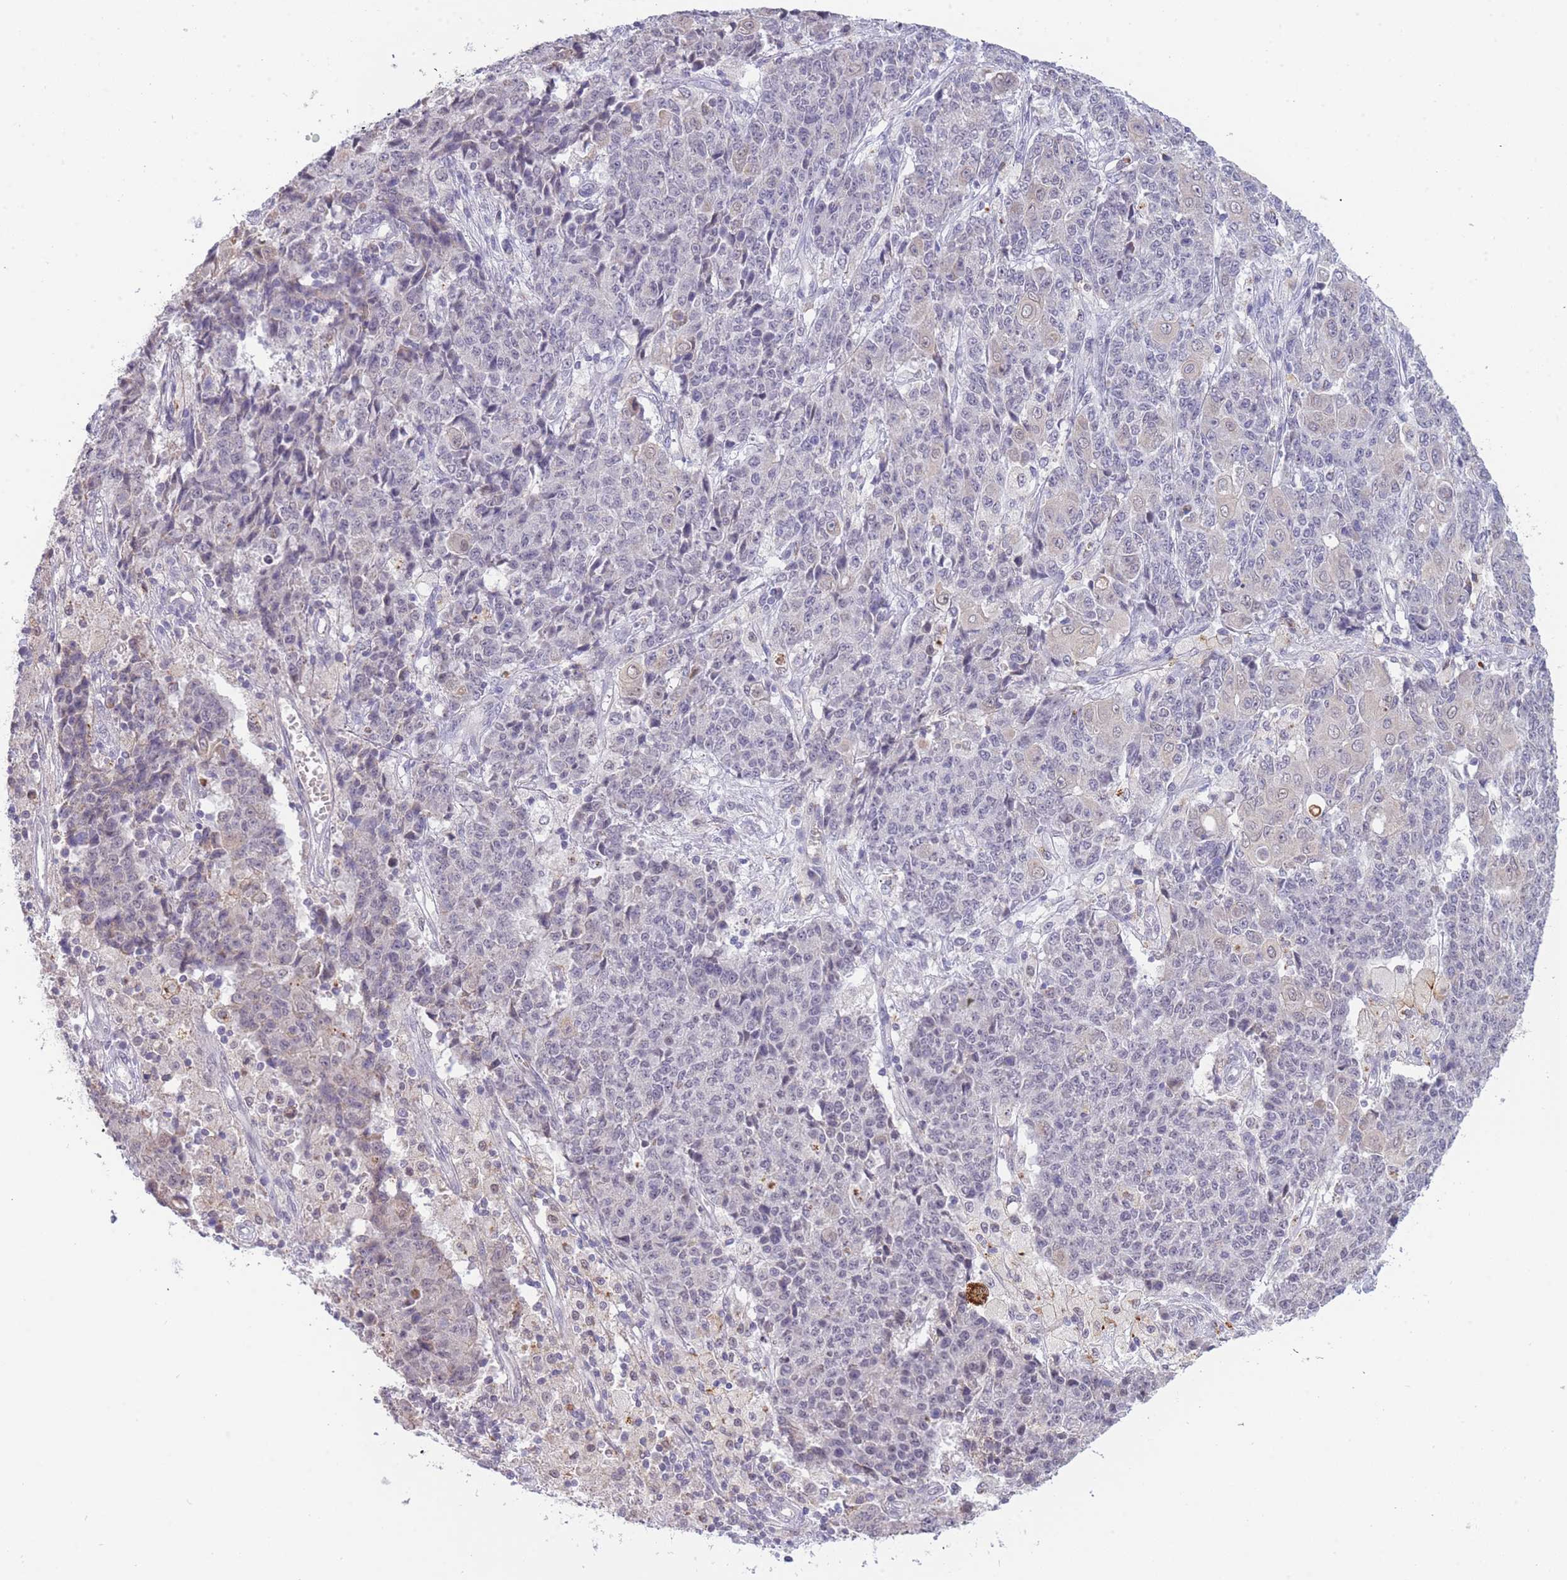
{"staining": {"intensity": "negative", "quantity": "none", "location": "none"}, "tissue": "ovarian cancer", "cell_type": "Tumor cells", "image_type": "cancer", "snomed": [{"axis": "morphology", "description": "Carcinoma, endometroid"}, {"axis": "topography", "description": "Ovary"}], "caption": "There is no significant expression in tumor cells of ovarian endometroid carcinoma.", "gene": "GOLGA6L25", "patient": {"sex": "female", "age": 42}}